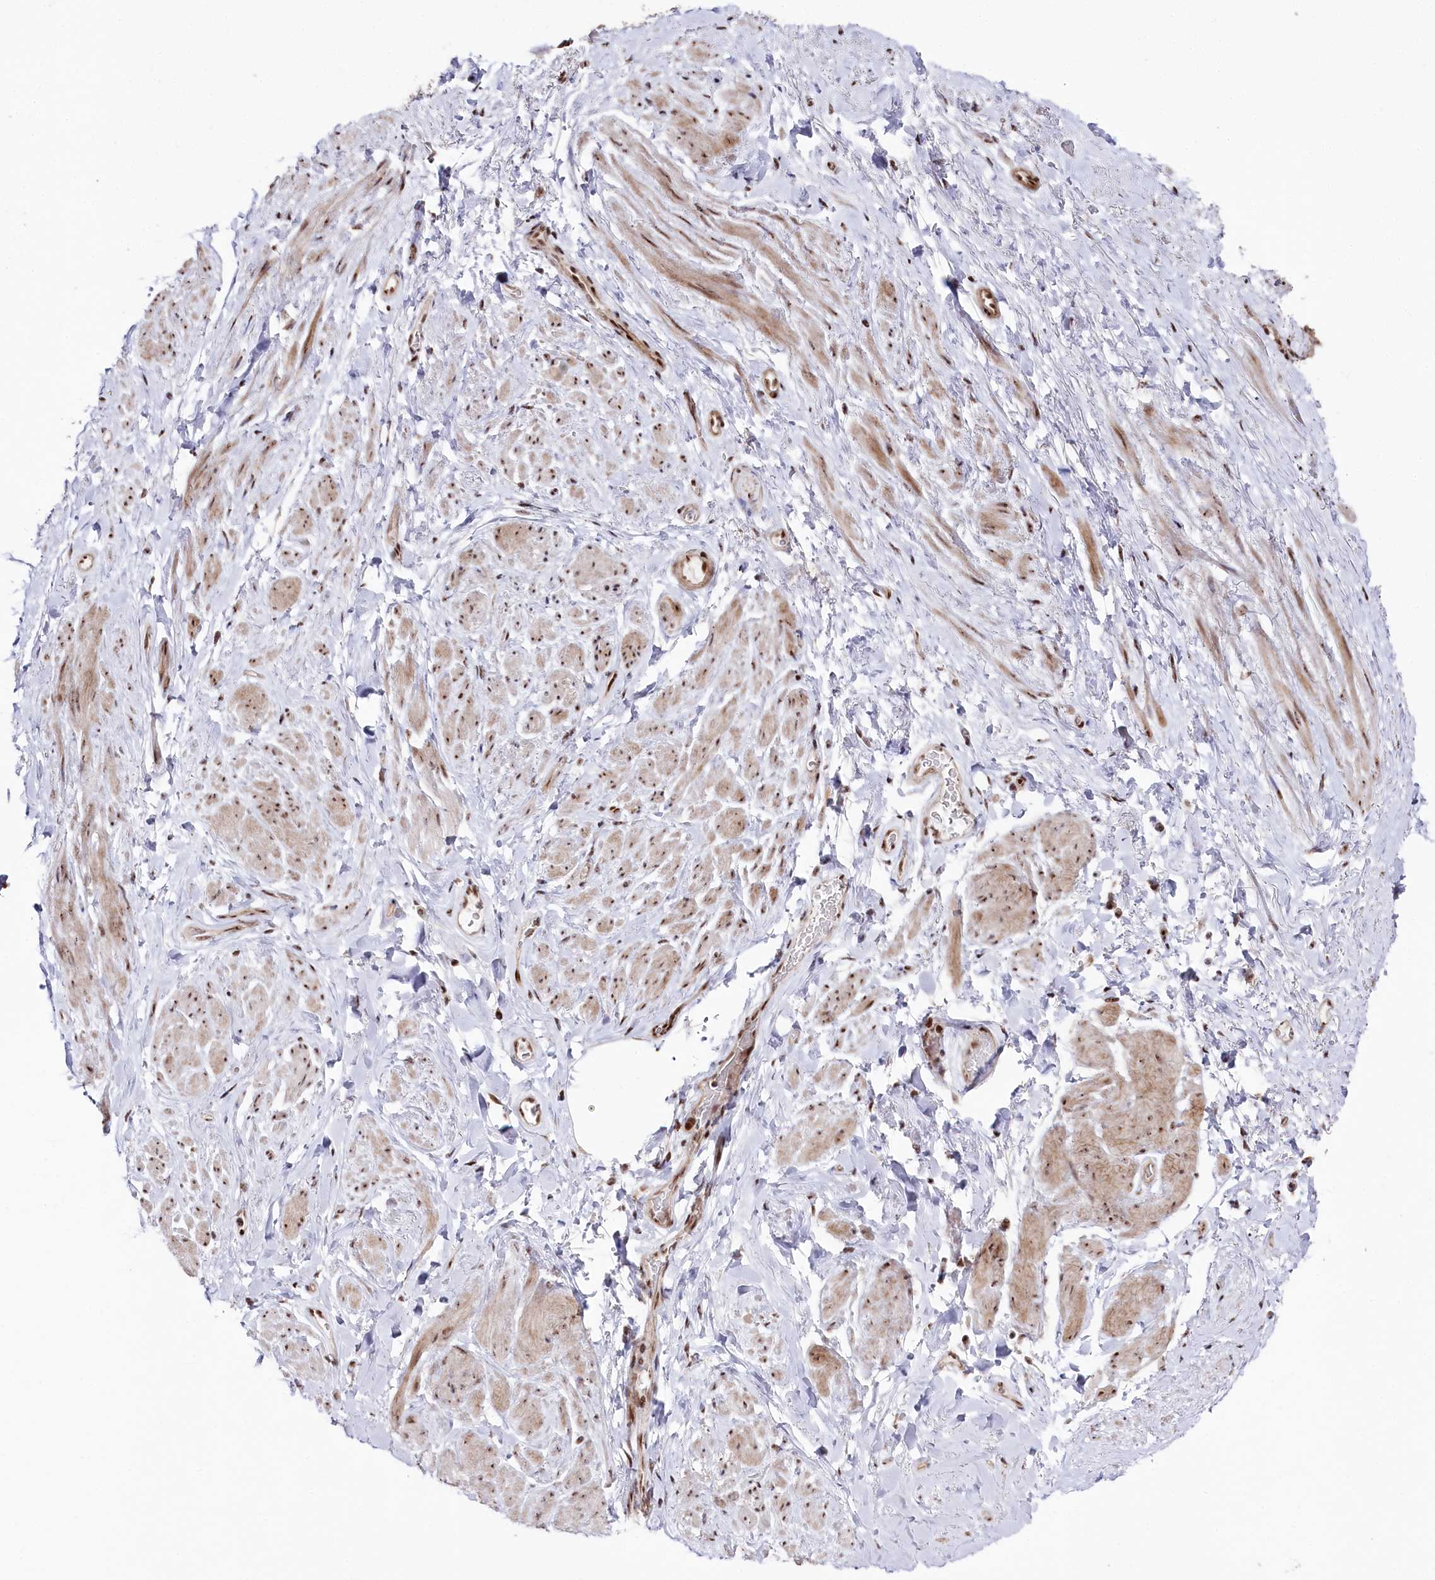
{"staining": {"intensity": "weak", "quantity": "25%-75%", "location": "cytoplasmic/membranous,nuclear"}, "tissue": "smooth muscle", "cell_type": "Smooth muscle cells", "image_type": "normal", "snomed": [{"axis": "morphology", "description": "Normal tissue, NOS"}, {"axis": "topography", "description": "Smooth muscle"}, {"axis": "topography", "description": "Peripheral nerve tissue"}], "caption": "Approximately 25%-75% of smooth muscle cells in normal smooth muscle reveal weak cytoplasmic/membranous,nuclear protein positivity as visualized by brown immunohistochemical staining.", "gene": "POLR2H", "patient": {"sex": "male", "age": 69}}